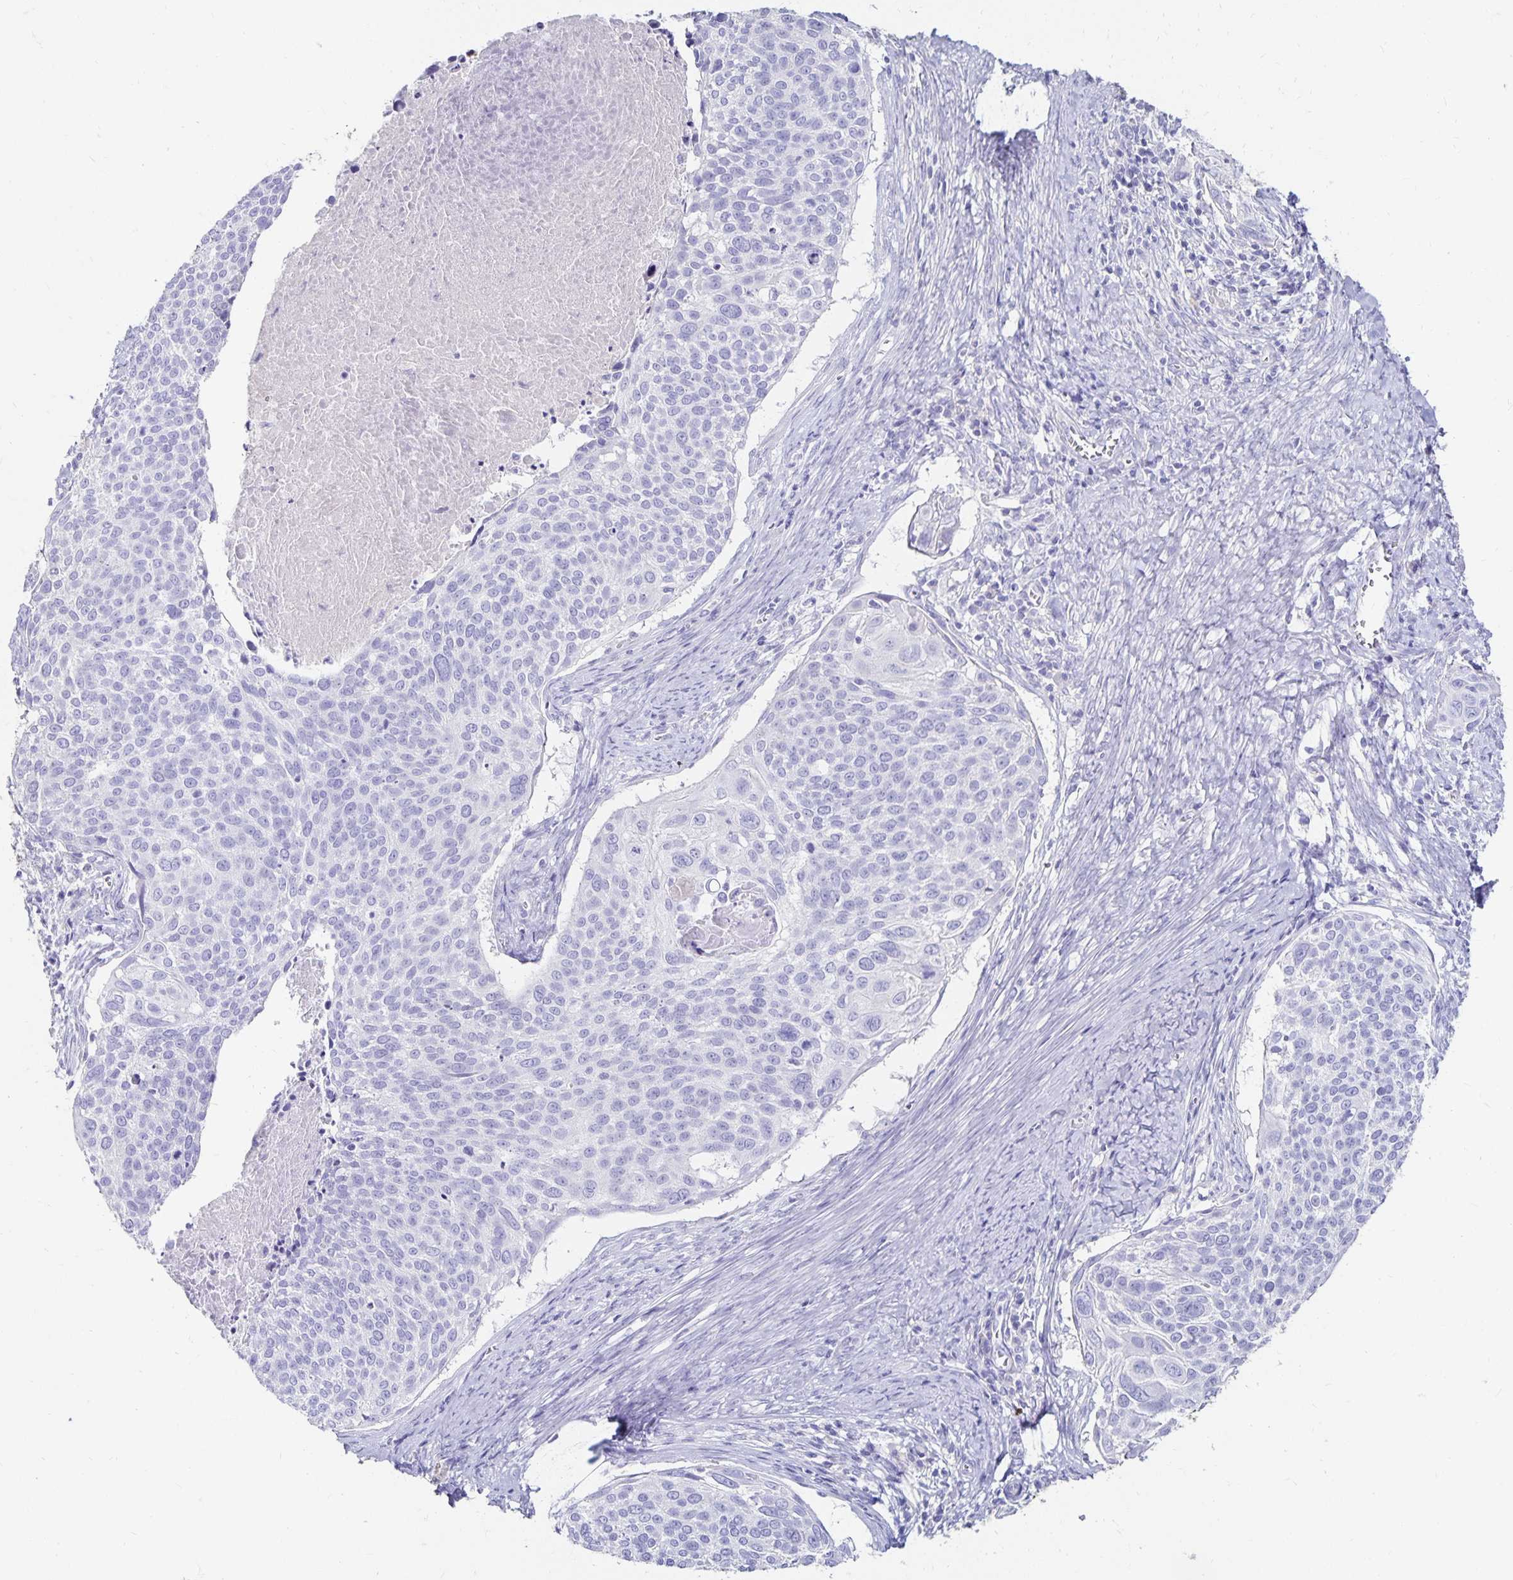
{"staining": {"intensity": "negative", "quantity": "none", "location": "none"}, "tissue": "cervical cancer", "cell_type": "Tumor cells", "image_type": "cancer", "snomed": [{"axis": "morphology", "description": "Squamous cell carcinoma, NOS"}, {"axis": "topography", "description": "Cervix"}], "caption": "IHC of human squamous cell carcinoma (cervical) demonstrates no staining in tumor cells. Brightfield microscopy of immunohistochemistry (IHC) stained with DAB (3,3'-diaminobenzidine) (brown) and hematoxylin (blue), captured at high magnification.", "gene": "DYNLT4", "patient": {"sex": "female", "age": 39}}